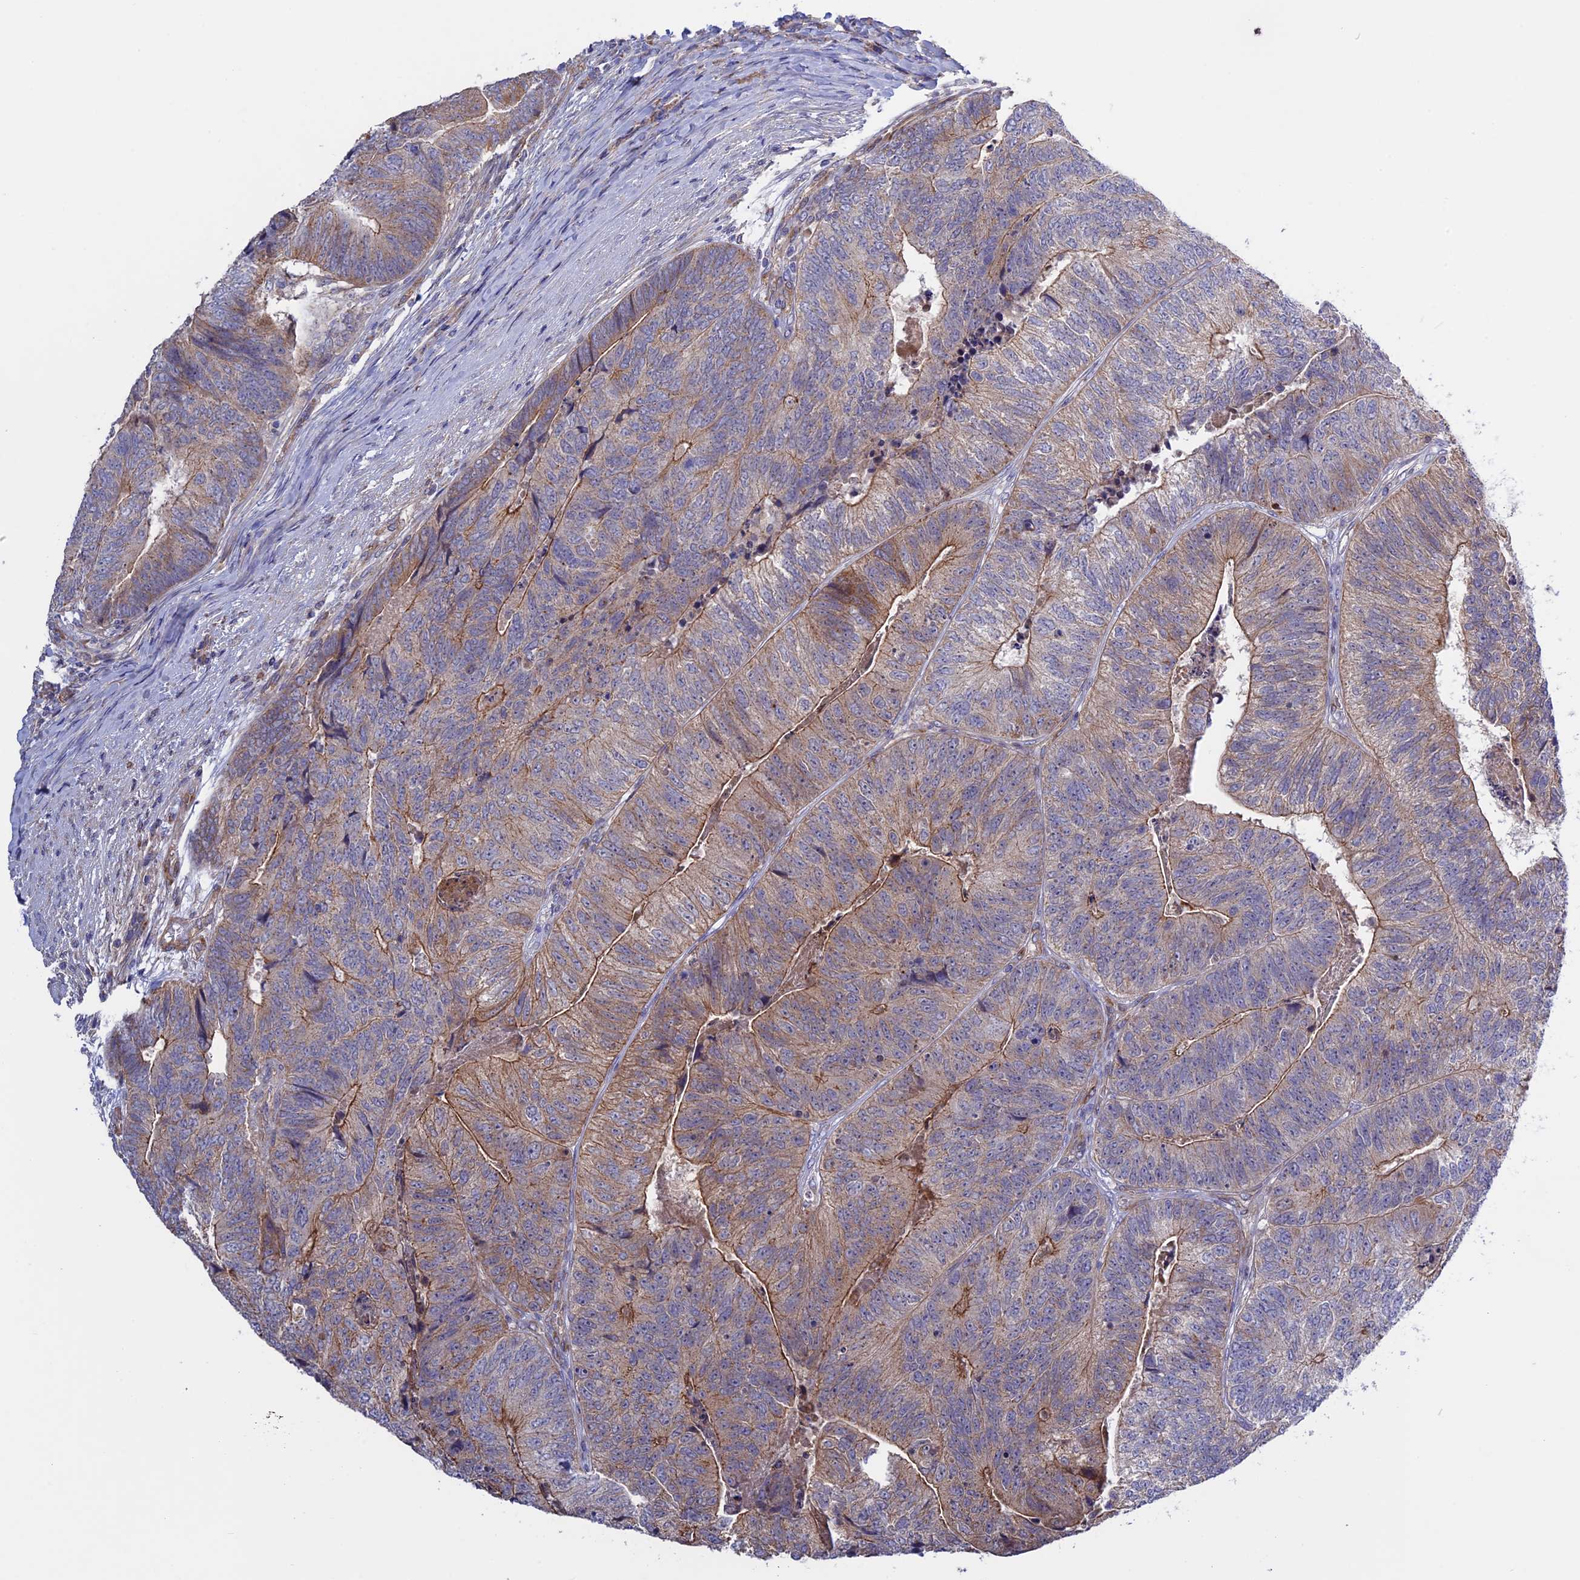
{"staining": {"intensity": "moderate", "quantity": "25%-75%", "location": "cytoplasmic/membranous"}, "tissue": "colorectal cancer", "cell_type": "Tumor cells", "image_type": "cancer", "snomed": [{"axis": "morphology", "description": "Adenocarcinoma, NOS"}, {"axis": "topography", "description": "Colon"}], "caption": "Colorectal cancer stained for a protein reveals moderate cytoplasmic/membranous positivity in tumor cells.", "gene": "ETFDH", "patient": {"sex": "female", "age": 67}}